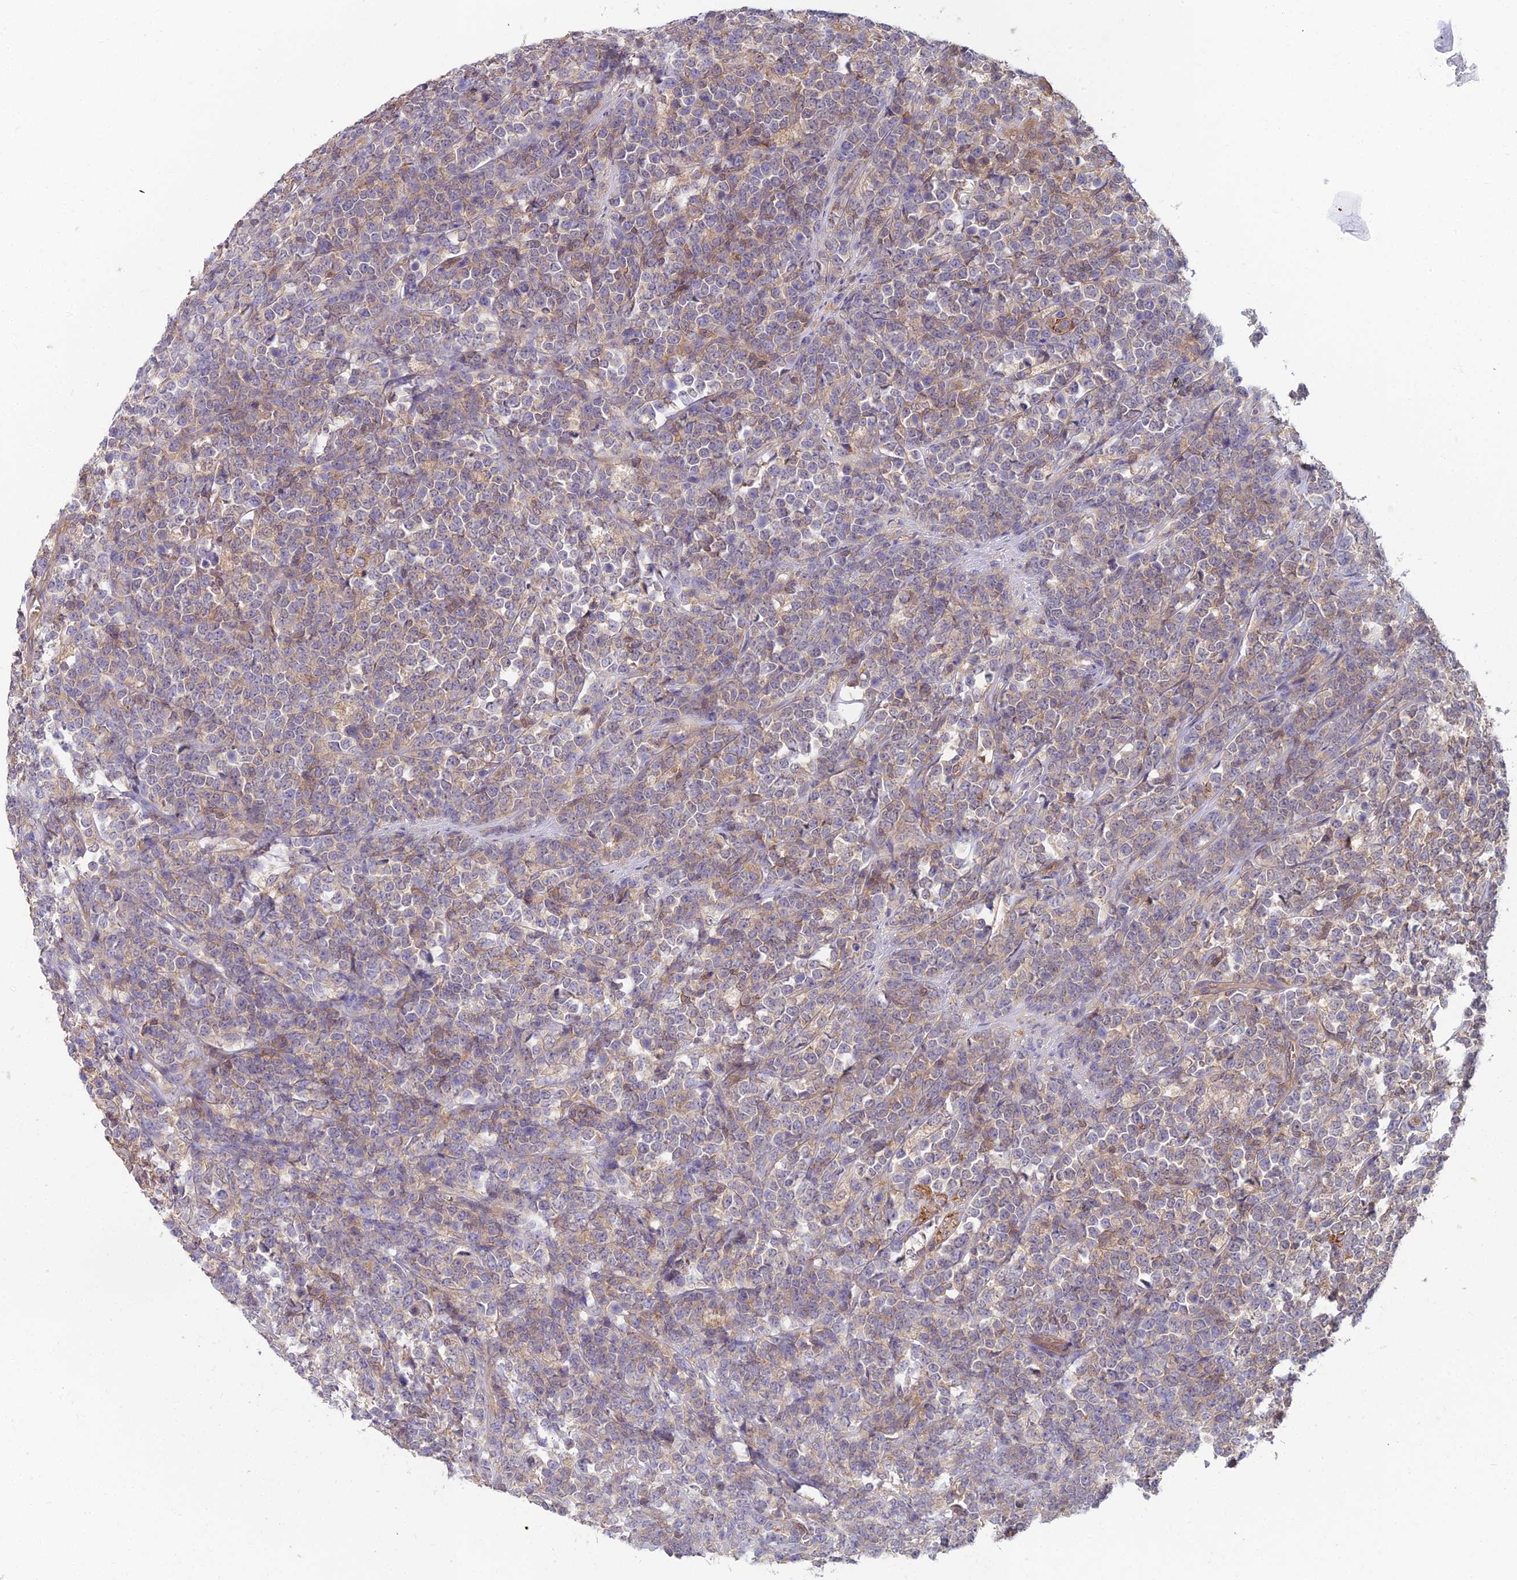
{"staining": {"intensity": "weak", "quantity": "25%-75%", "location": "cytoplasmic/membranous"}, "tissue": "lymphoma", "cell_type": "Tumor cells", "image_type": "cancer", "snomed": [{"axis": "morphology", "description": "Malignant lymphoma, non-Hodgkin's type, High grade"}, {"axis": "topography", "description": "Small intestine"}], "caption": "This image exhibits IHC staining of human malignant lymphoma, non-Hodgkin's type (high-grade), with low weak cytoplasmic/membranous expression in about 25%-75% of tumor cells.", "gene": "MVD", "patient": {"sex": "male", "age": 8}}